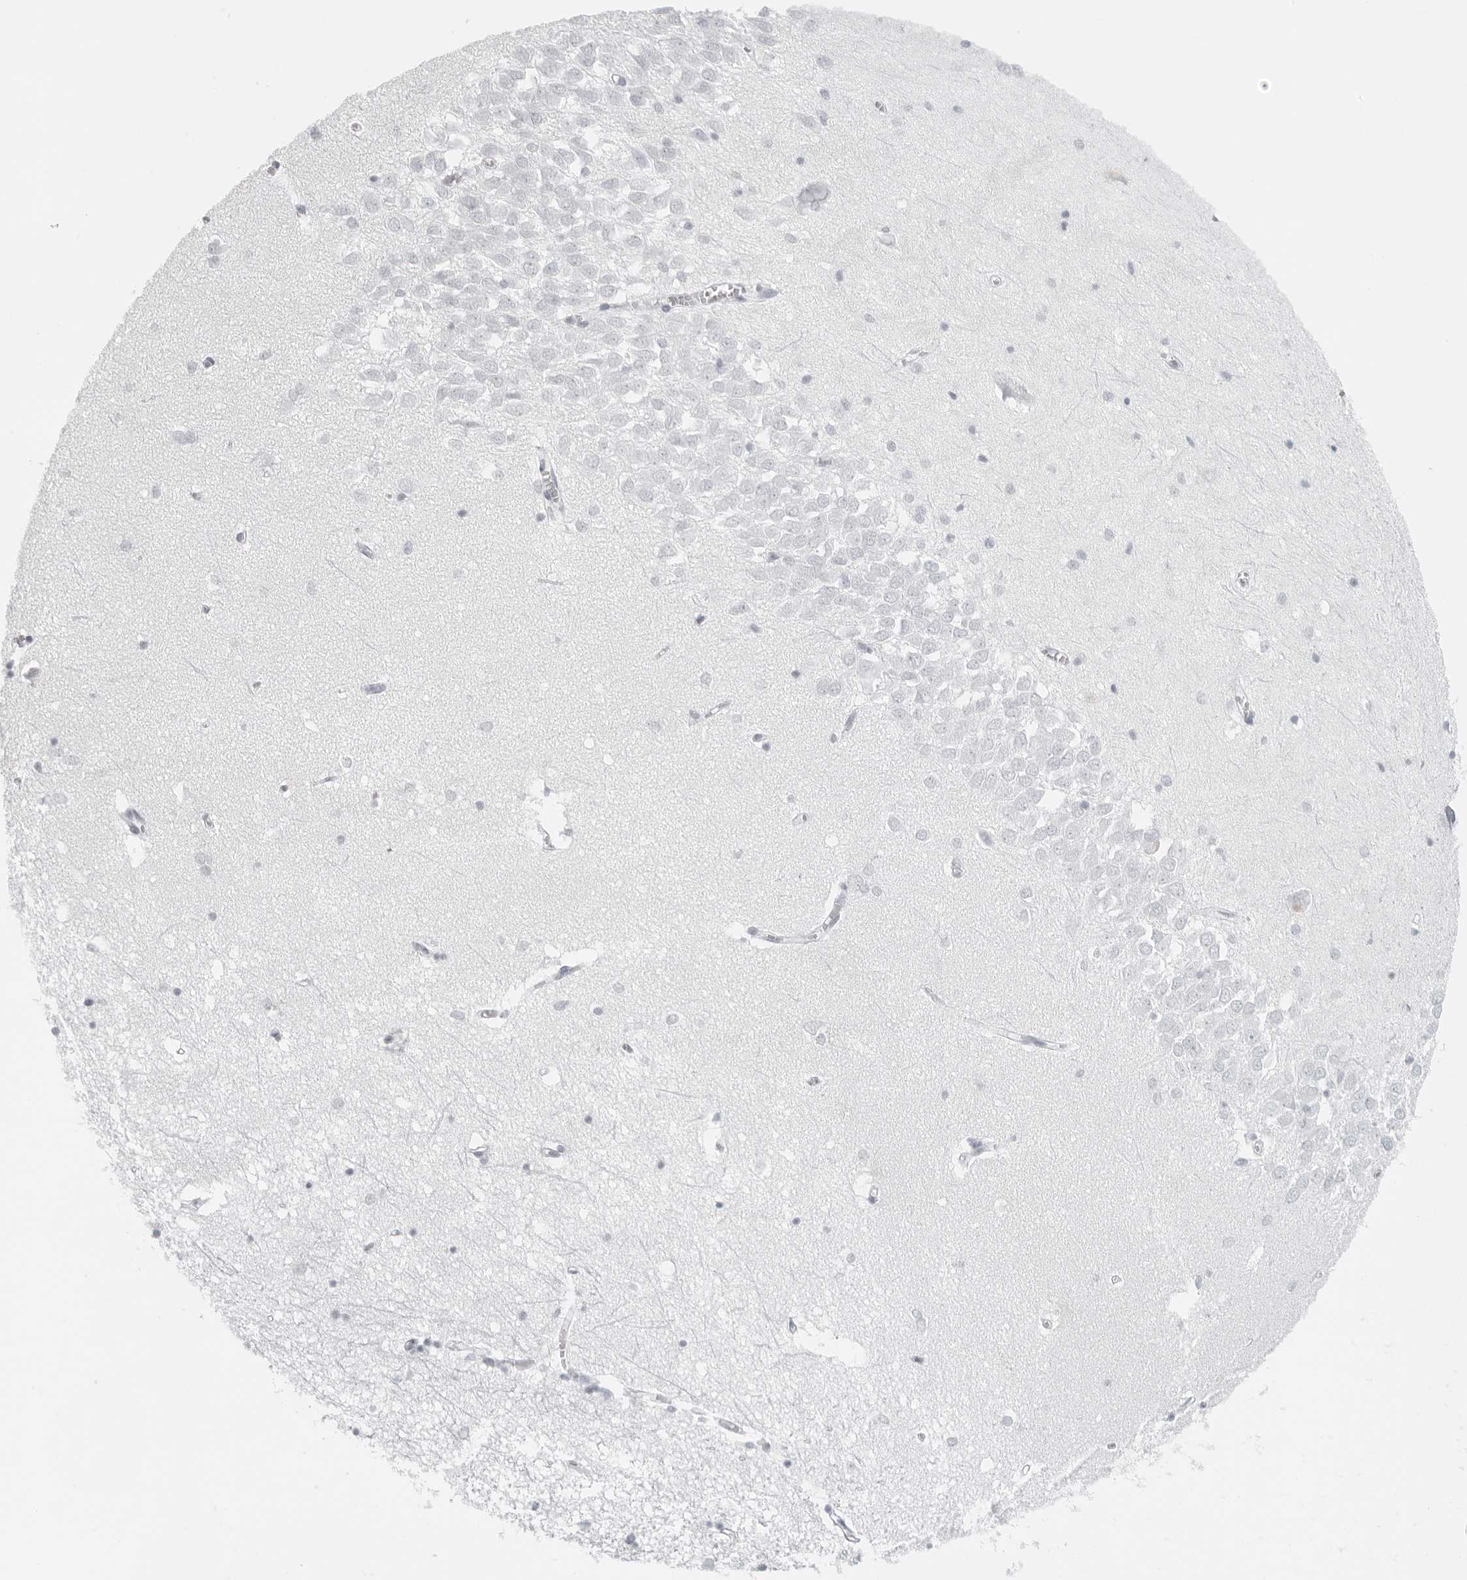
{"staining": {"intensity": "negative", "quantity": "none", "location": "none"}, "tissue": "hippocampus", "cell_type": "Glial cells", "image_type": "normal", "snomed": [{"axis": "morphology", "description": "Normal tissue, NOS"}, {"axis": "topography", "description": "Hippocampus"}], "caption": "This image is of unremarkable hippocampus stained with immunohistochemistry to label a protein in brown with the nuclei are counter-stained blue. There is no expression in glial cells.", "gene": "RPS6KC1", "patient": {"sex": "male", "age": 70}}